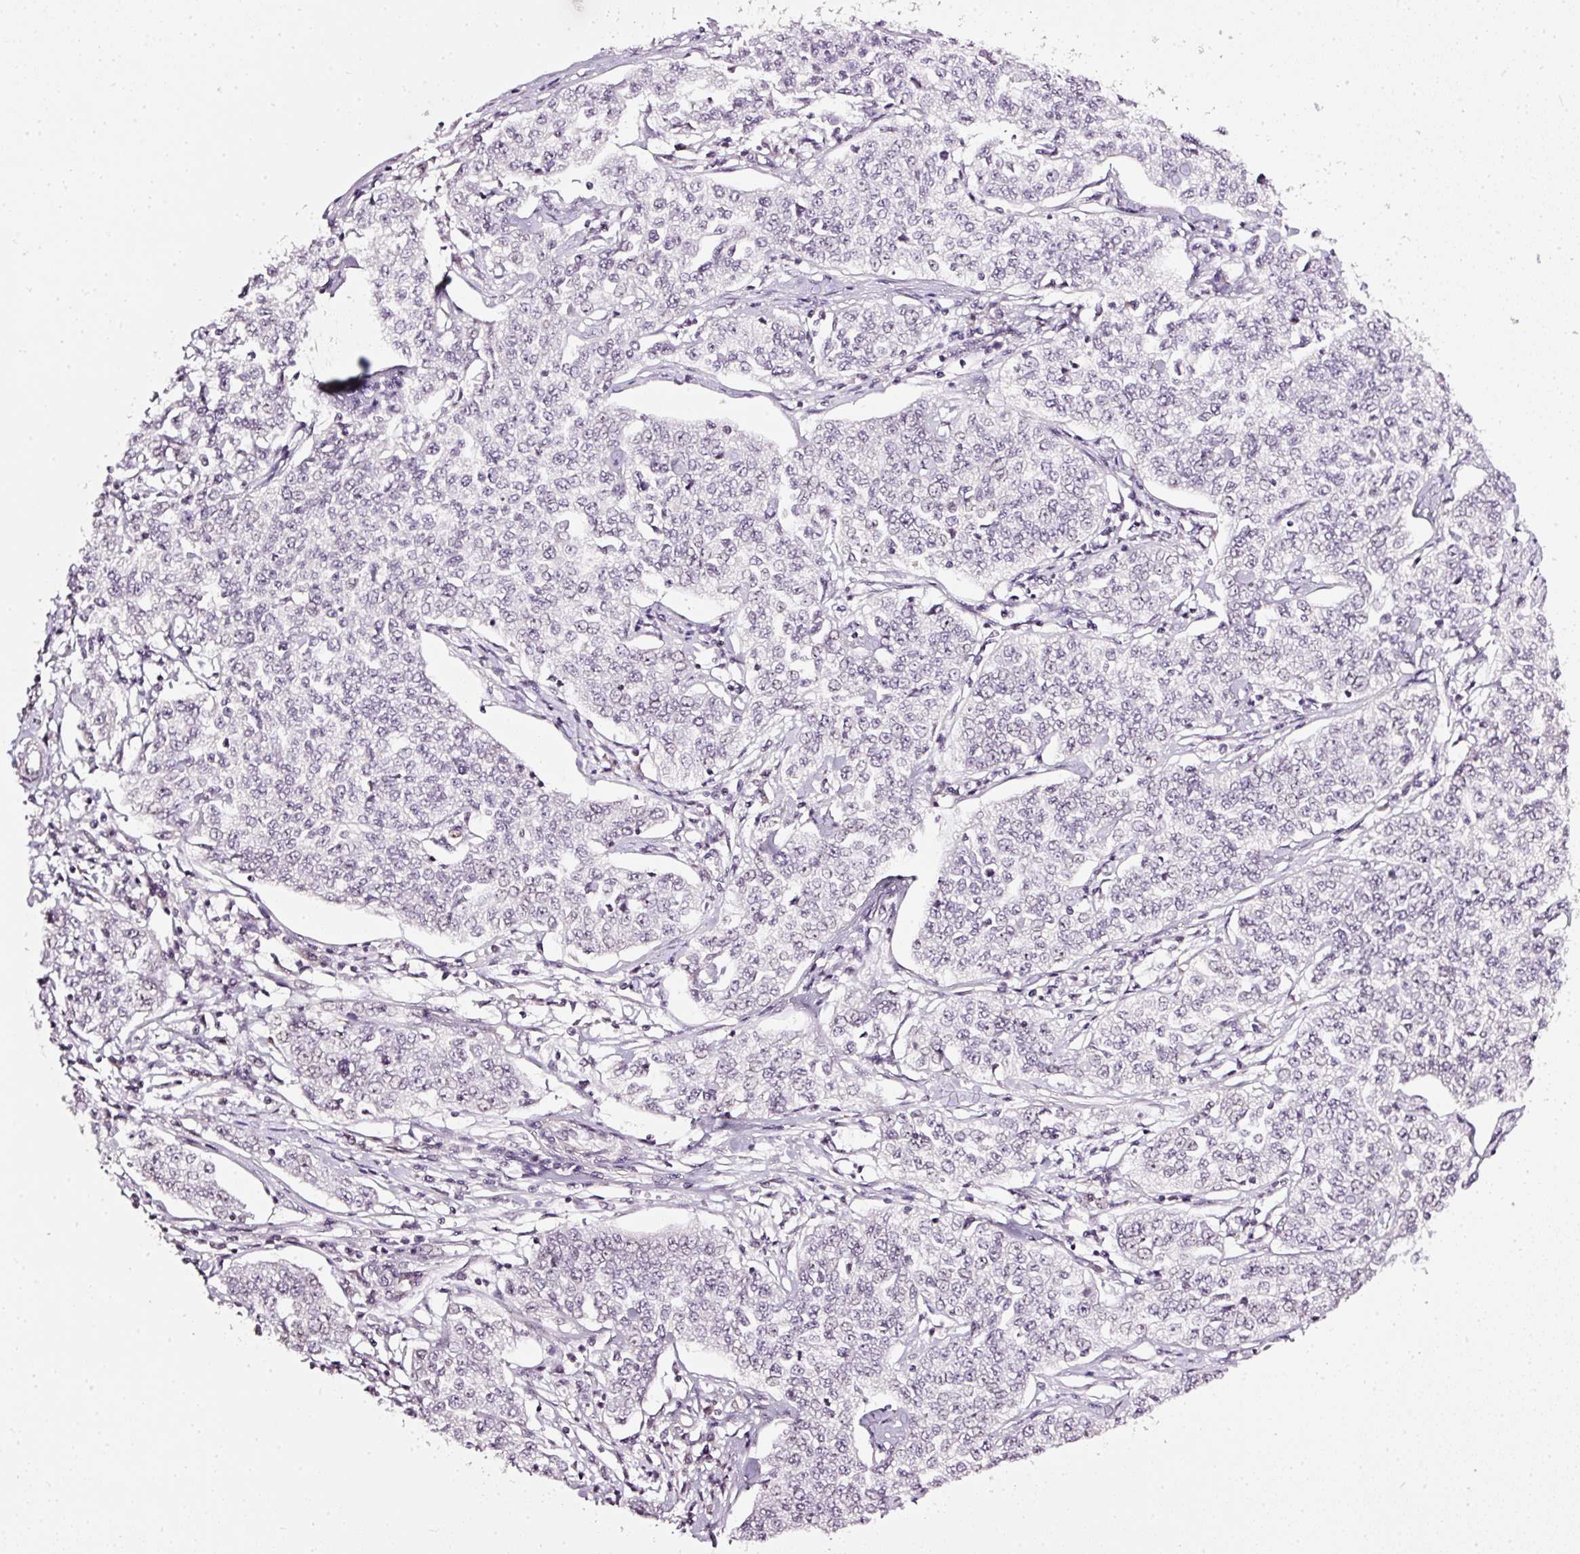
{"staining": {"intensity": "negative", "quantity": "none", "location": "none"}, "tissue": "cervical cancer", "cell_type": "Tumor cells", "image_type": "cancer", "snomed": [{"axis": "morphology", "description": "Squamous cell carcinoma, NOS"}, {"axis": "topography", "description": "Cervix"}], "caption": "A photomicrograph of squamous cell carcinoma (cervical) stained for a protein displays no brown staining in tumor cells.", "gene": "NRDE2", "patient": {"sex": "female", "age": 35}}